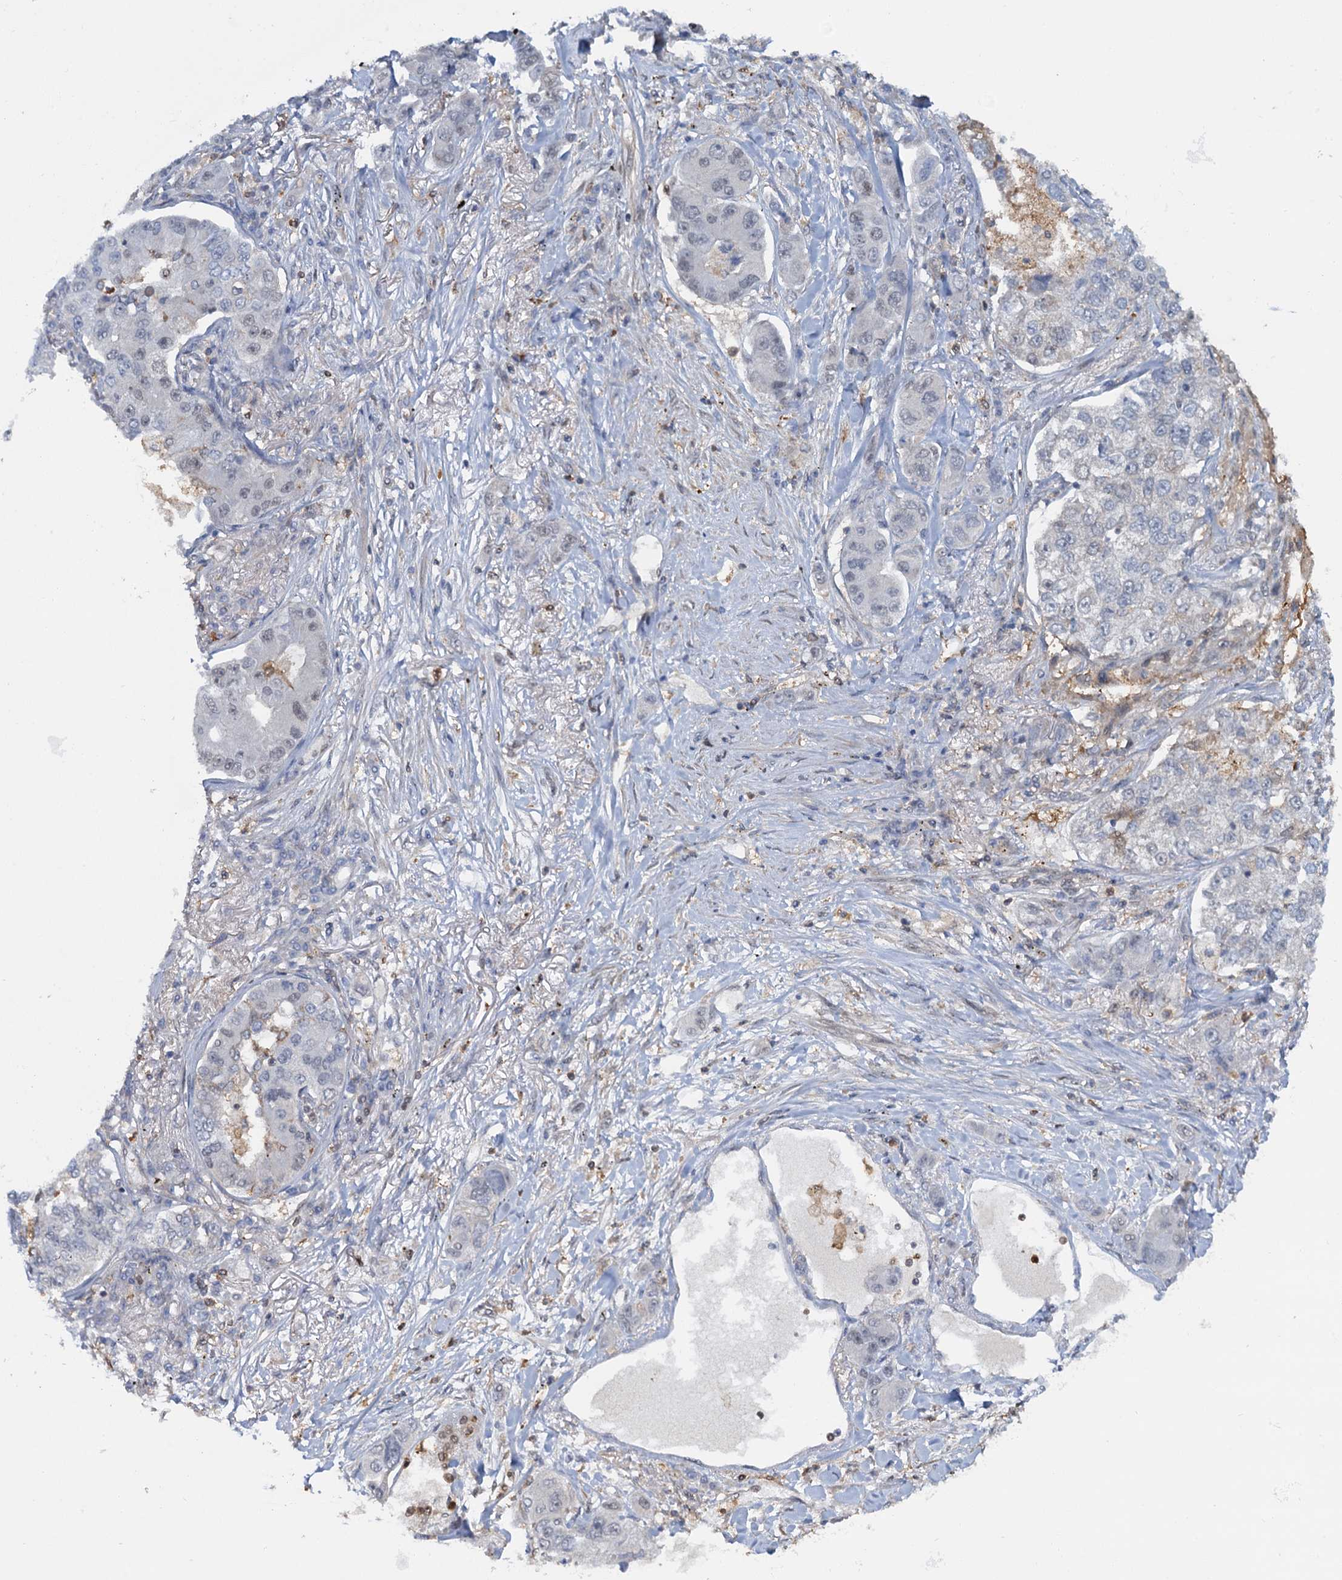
{"staining": {"intensity": "negative", "quantity": "none", "location": "none"}, "tissue": "lung cancer", "cell_type": "Tumor cells", "image_type": "cancer", "snomed": [{"axis": "morphology", "description": "Adenocarcinoma, NOS"}, {"axis": "topography", "description": "Lung"}], "caption": "Immunohistochemical staining of lung cancer exhibits no significant expression in tumor cells.", "gene": "ZNF609", "patient": {"sex": "male", "age": 49}}